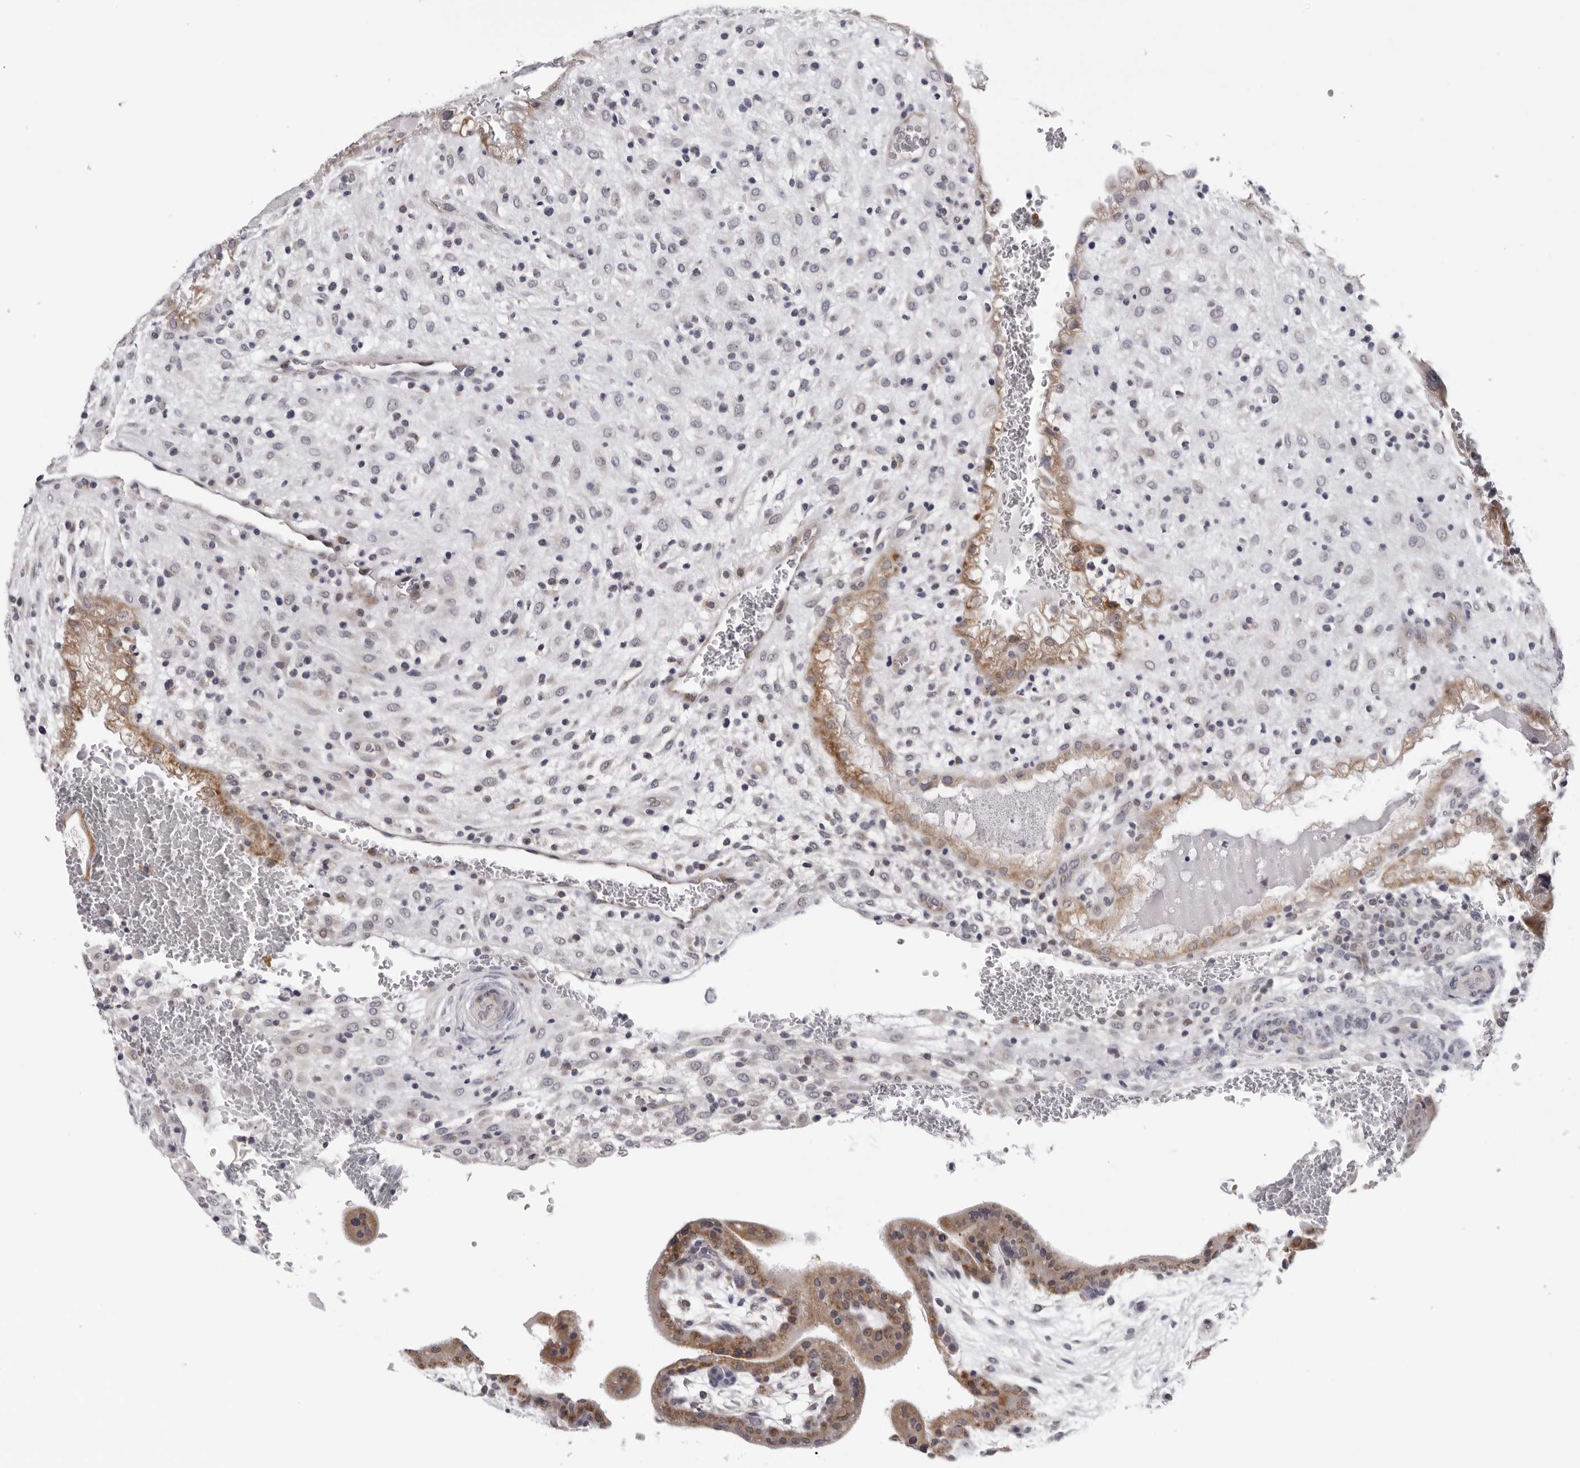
{"staining": {"intensity": "moderate", "quantity": "25%-75%", "location": "cytoplasmic/membranous"}, "tissue": "placenta", "cell_type": "Decidual cells", "image_type": "normal", "snomed": [{"axis": "morphology", "description": "Normal tissue, NOS"}, {"axis": "topography", "description": "Placenta"}], "caption": "A brown stain labels moderate cytoplasmic/membranous staining of a protein in decidual cells of normal human placenta. (brown staining indicates protein expression, while blue staining denotes nuclei).", "gene": "CPT2", "patient": {"sex": "female", "age": 35}}